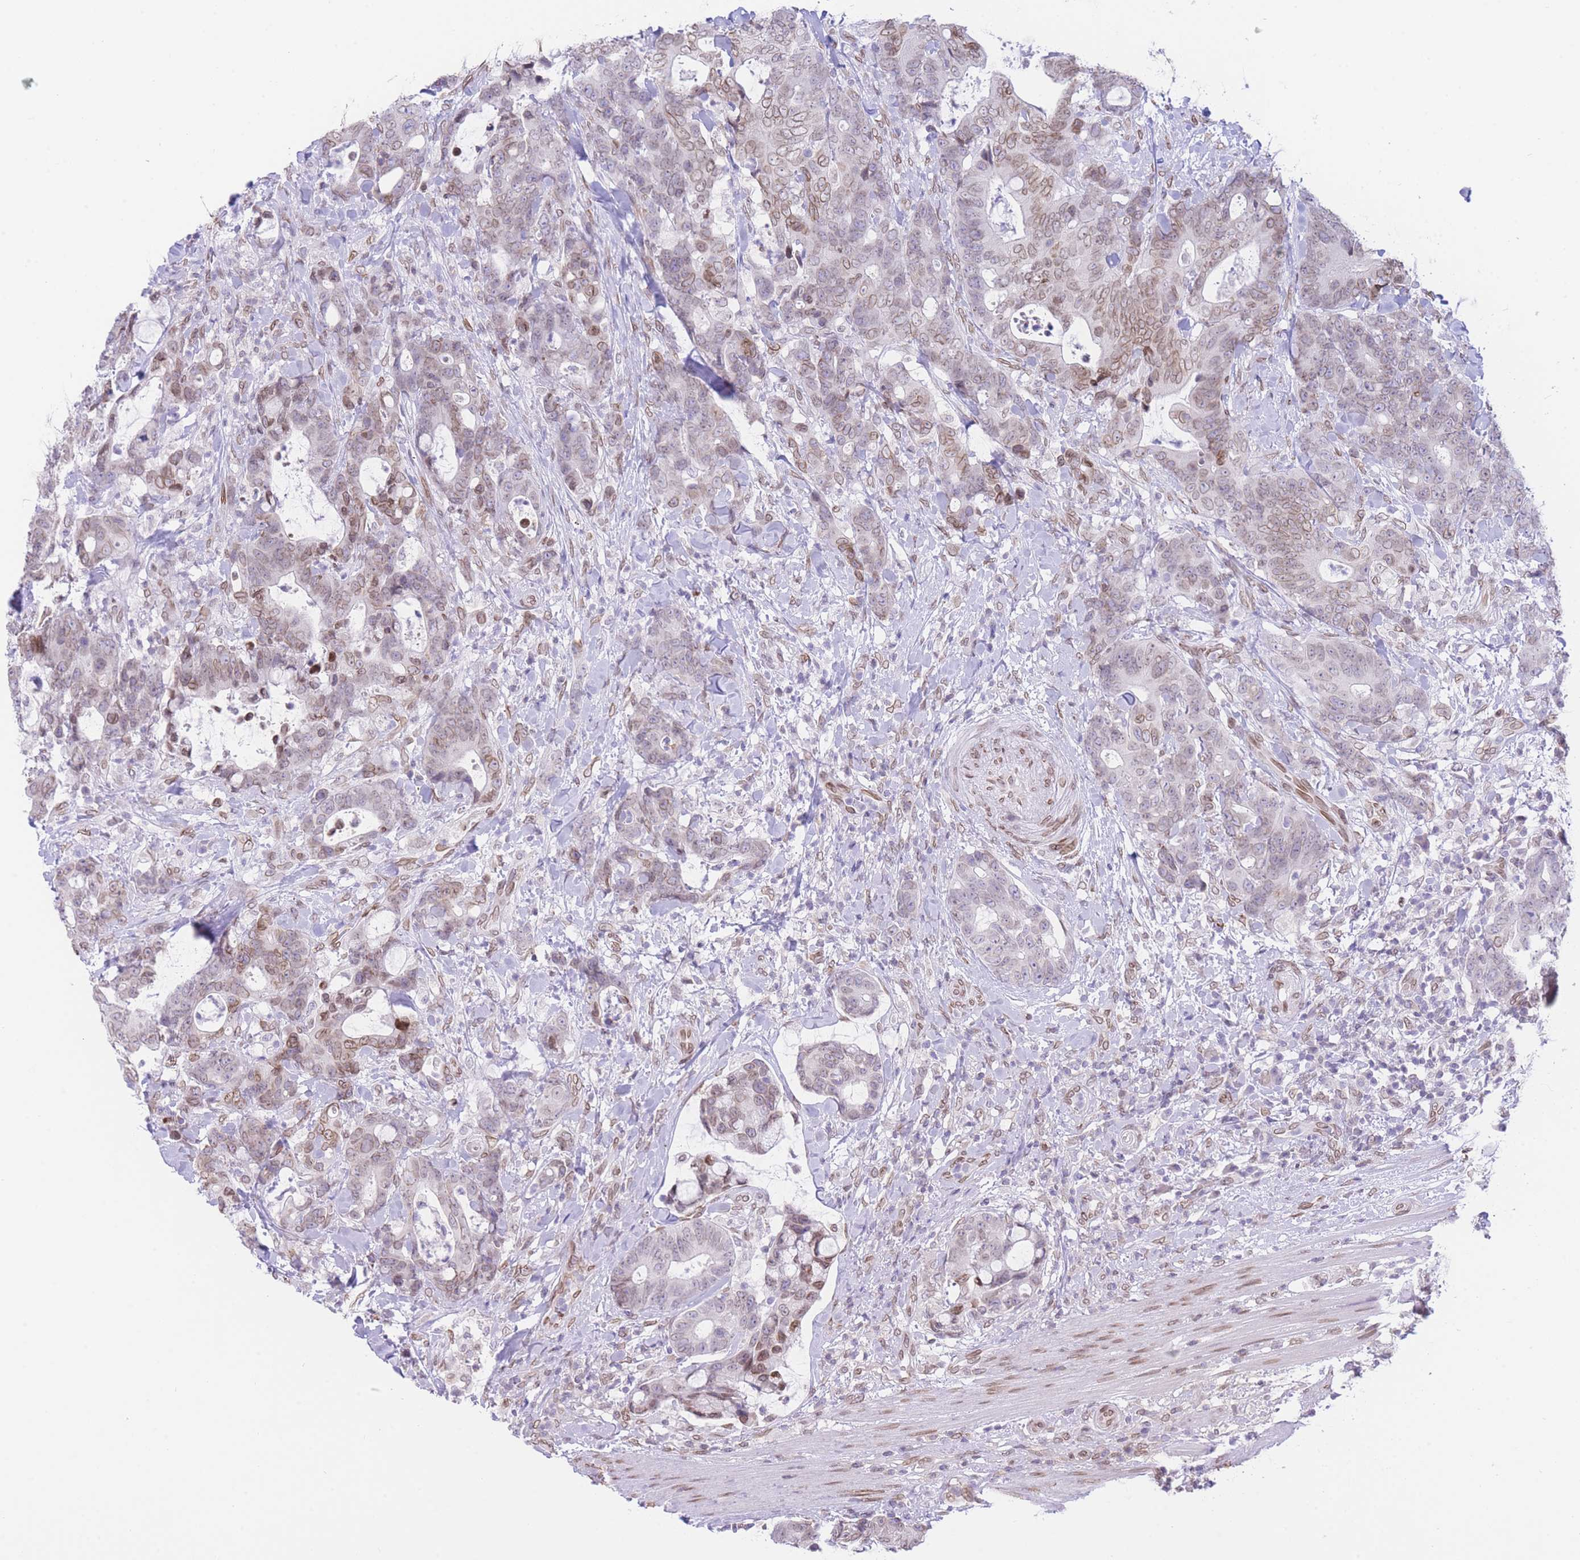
{"staining": {"intensity": "weak", "quantity": ">75%", "location": "nuclear"}, "tissue": "colorectal cancer", "cell_type": "Tumor cells", "image_type": "cancer", "snomed": [{"axis": "morphology", "description": "Adenocarcinoma, NOS"}, {"axis": "topography", "description": "Colon"}], "caption": "Protein expression analysis of colorectal cancer (adenocarcinoma) exhibits weak nuclear expression in about >75% of tumor cells.", "gene": "OR10AD1", "patient": {"sex": "female", "age": 82}}